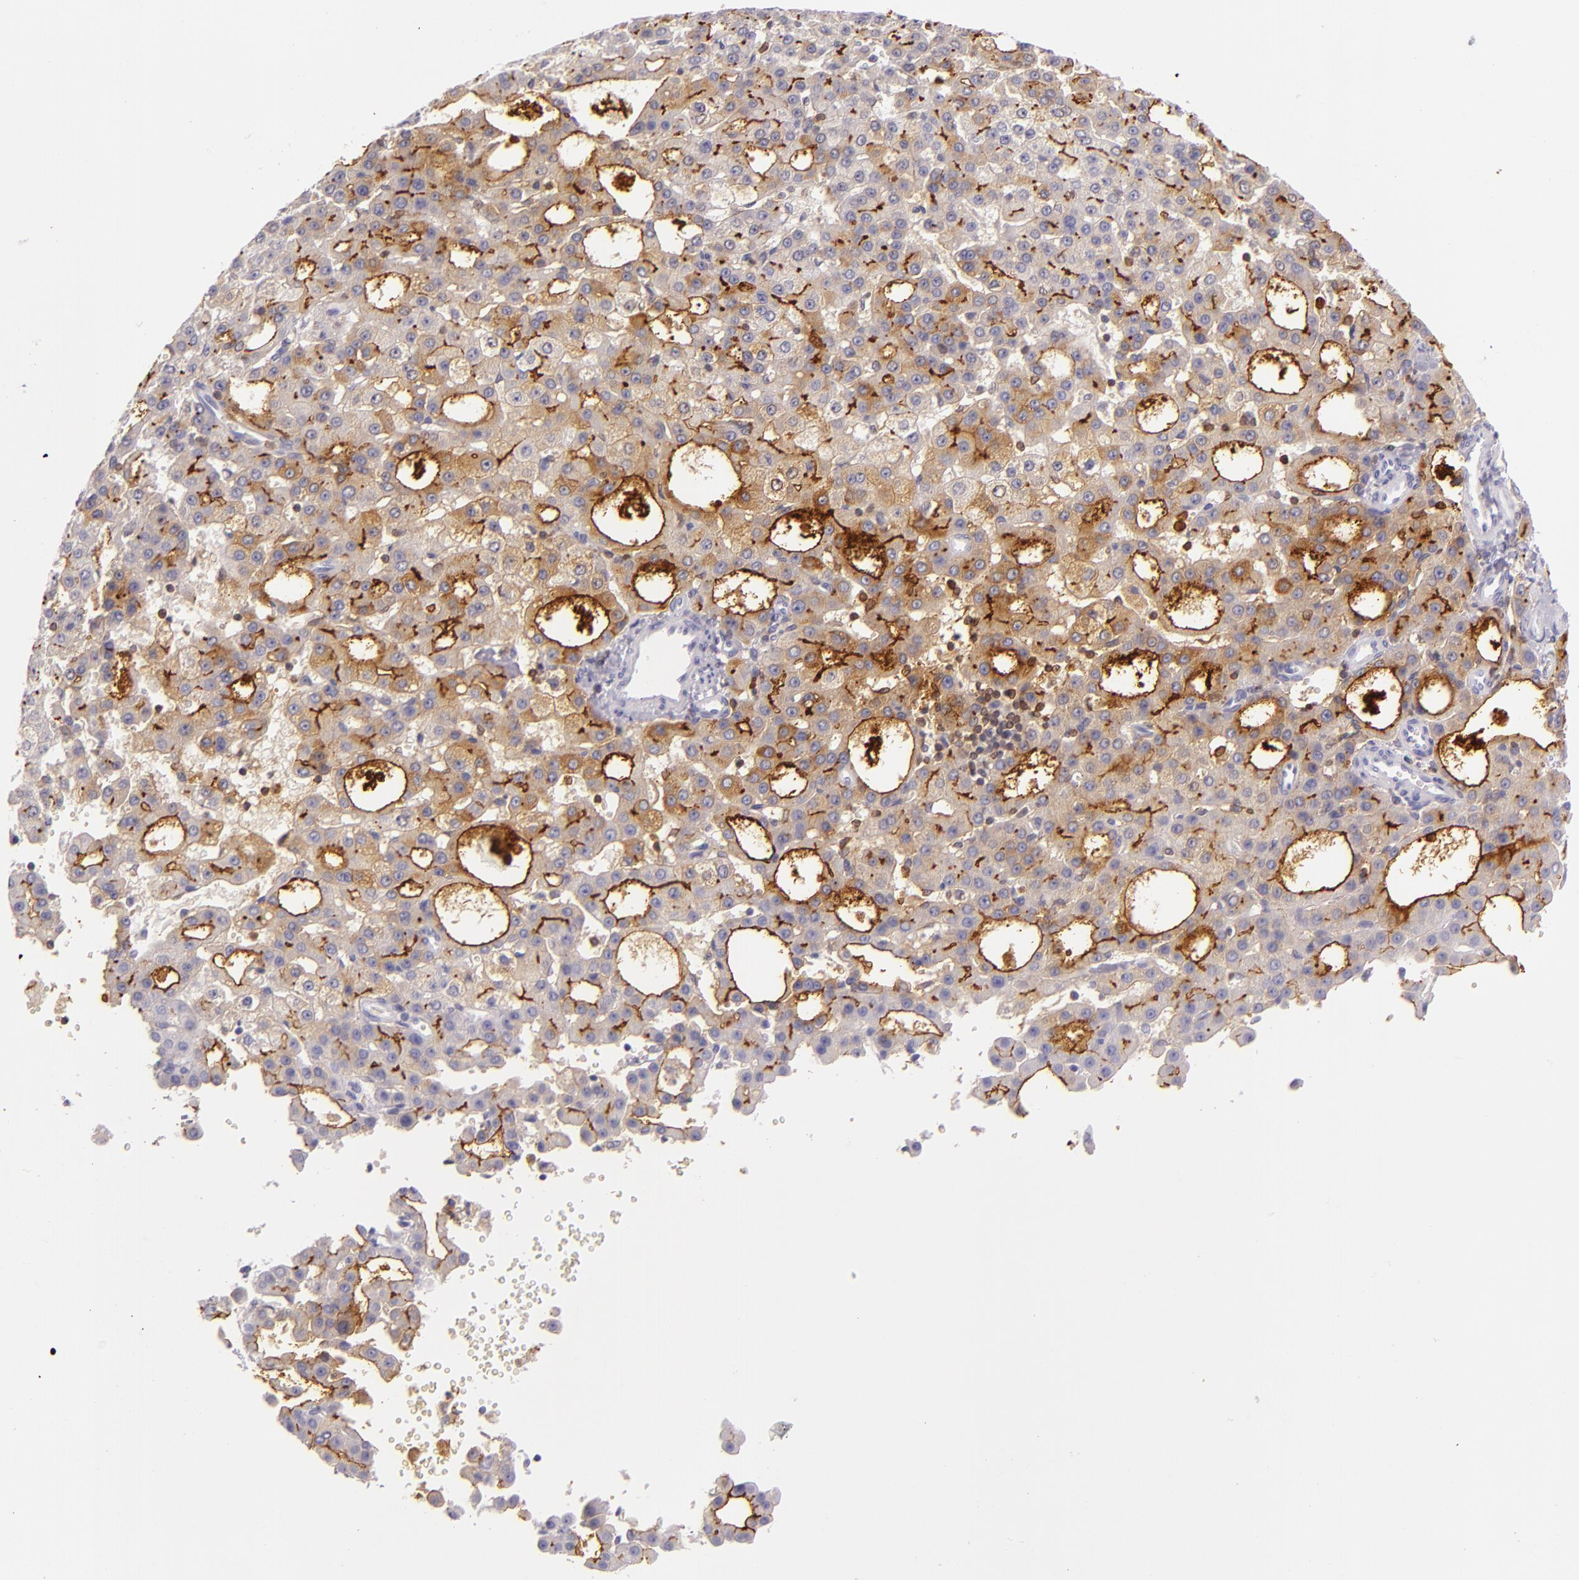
{"staining": {"intensity": "weak", "quantity": "25%-75%", "location": "cytoplasmic/membranous,nuclear"}, "tissue": "liver cancer", "cell_type": "Tumor cells", "image_type": "cancer", "snomed": [{"axis": "morphology", "description": "Carcinoma, Hepatocellular, NOS"}, {"axis": "topography", "description": "Liver"}], "caption": "High-magnification brightfield microscopy of liver cancer (hepatocellular carcinoma) stained with DAB (brown) and counterstained with hematoxylin (blue). tumor cells exhibit weak cytoplasmic/membranous and nuclear positivity is appreciated in approximately25%-75% of cells.", "gene": "CEACAM1", "patient": {"sex": "male", "age": 47}}